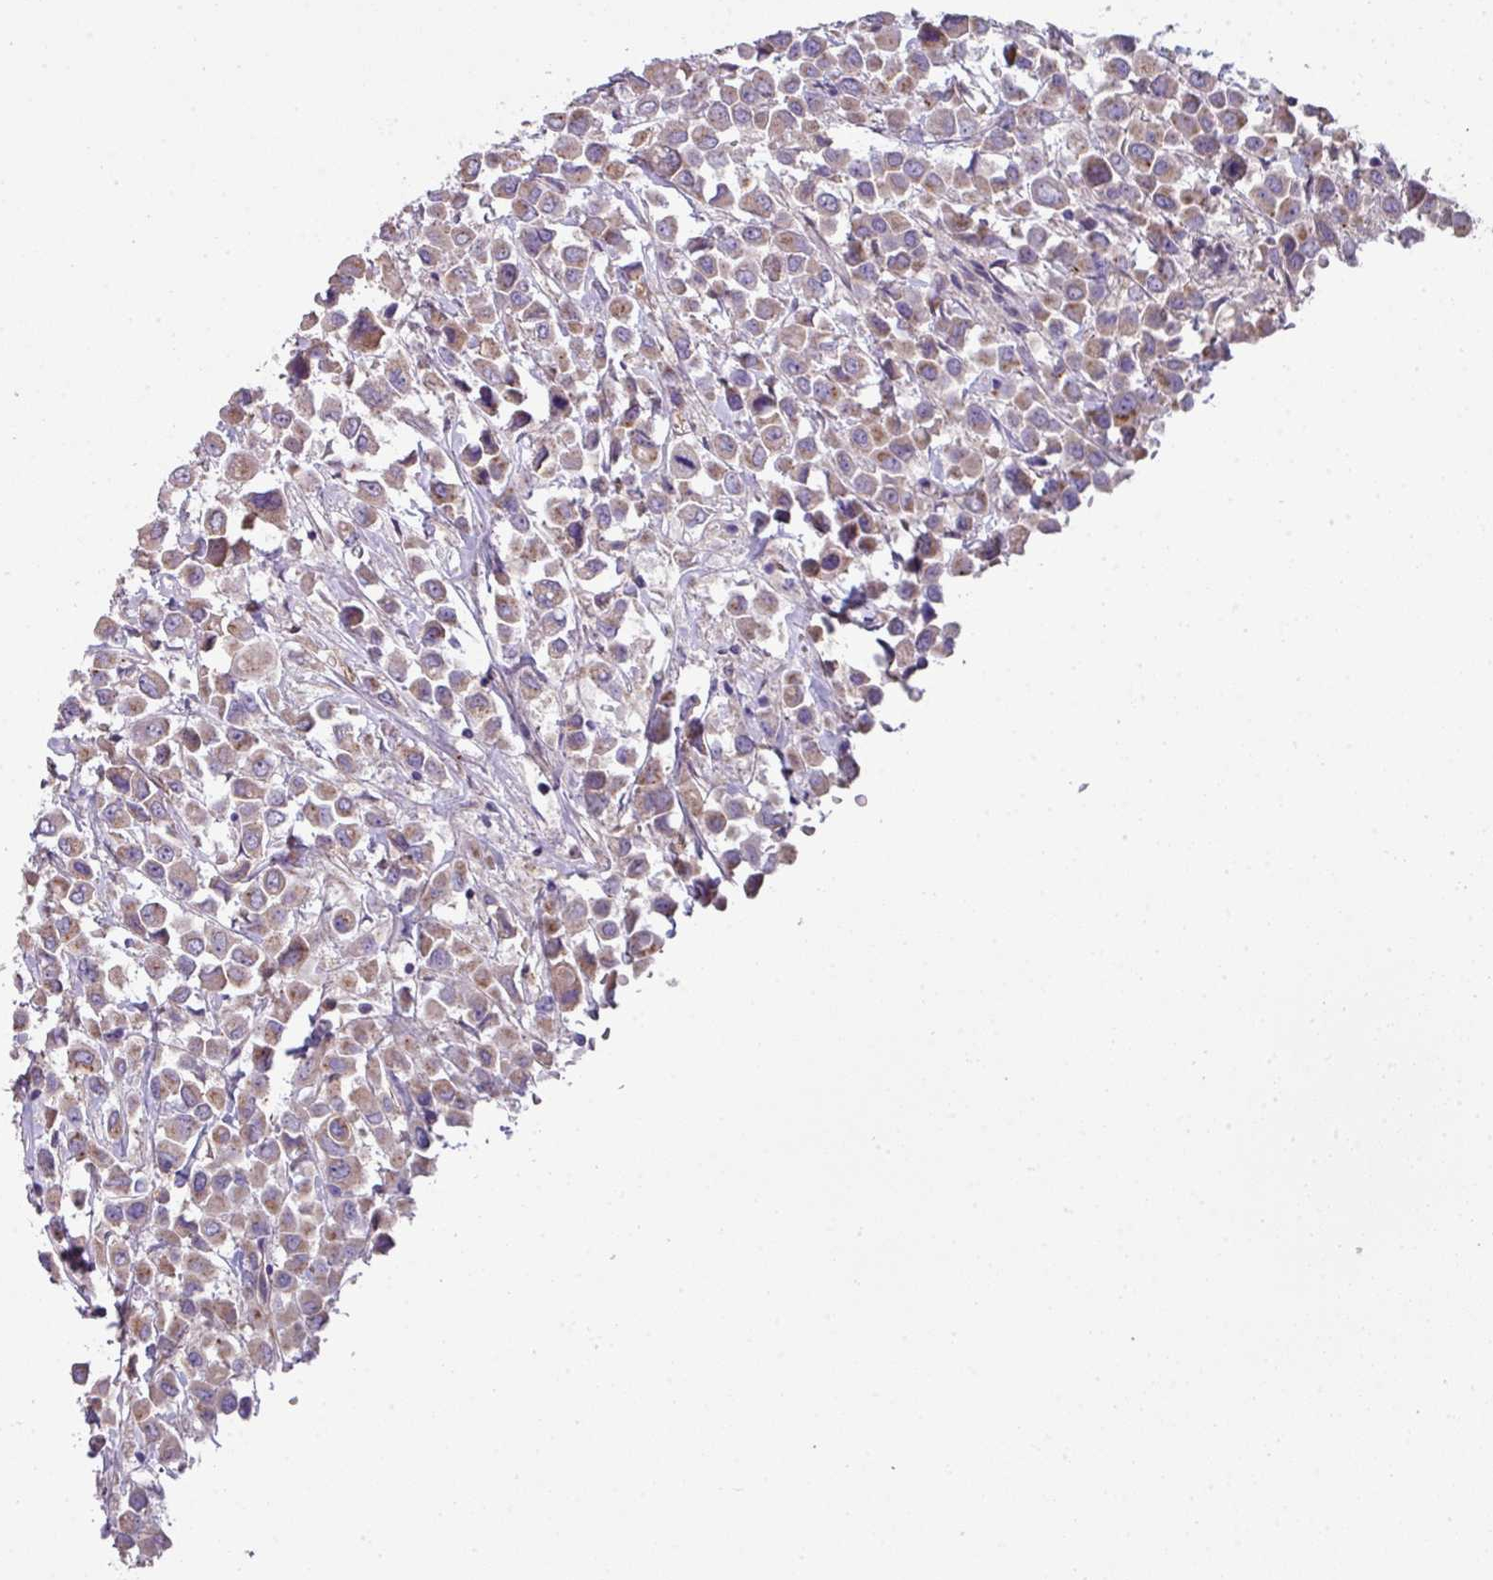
{"staining": {"intensity": "moderate", "quantity": "25%-75%", "location": "cytoplasmic/membranous"}, "tissue": "breast cancer", "cell_type": "Tumor cells", "image_type": "cancer", "snomed": [{"axis": "morphology", "description": "Duct carcinoma"}, {"axis": "topography", "description": "Breast"}], "caption": "This is an image of immunohistochemistry (IHC) staining of breast cancer, which shows moderate positivity in the cytoplasmic/membranous of tumor cells.", "gene": "LRRC9", "patient": {"sex": "female", "age": 61}}